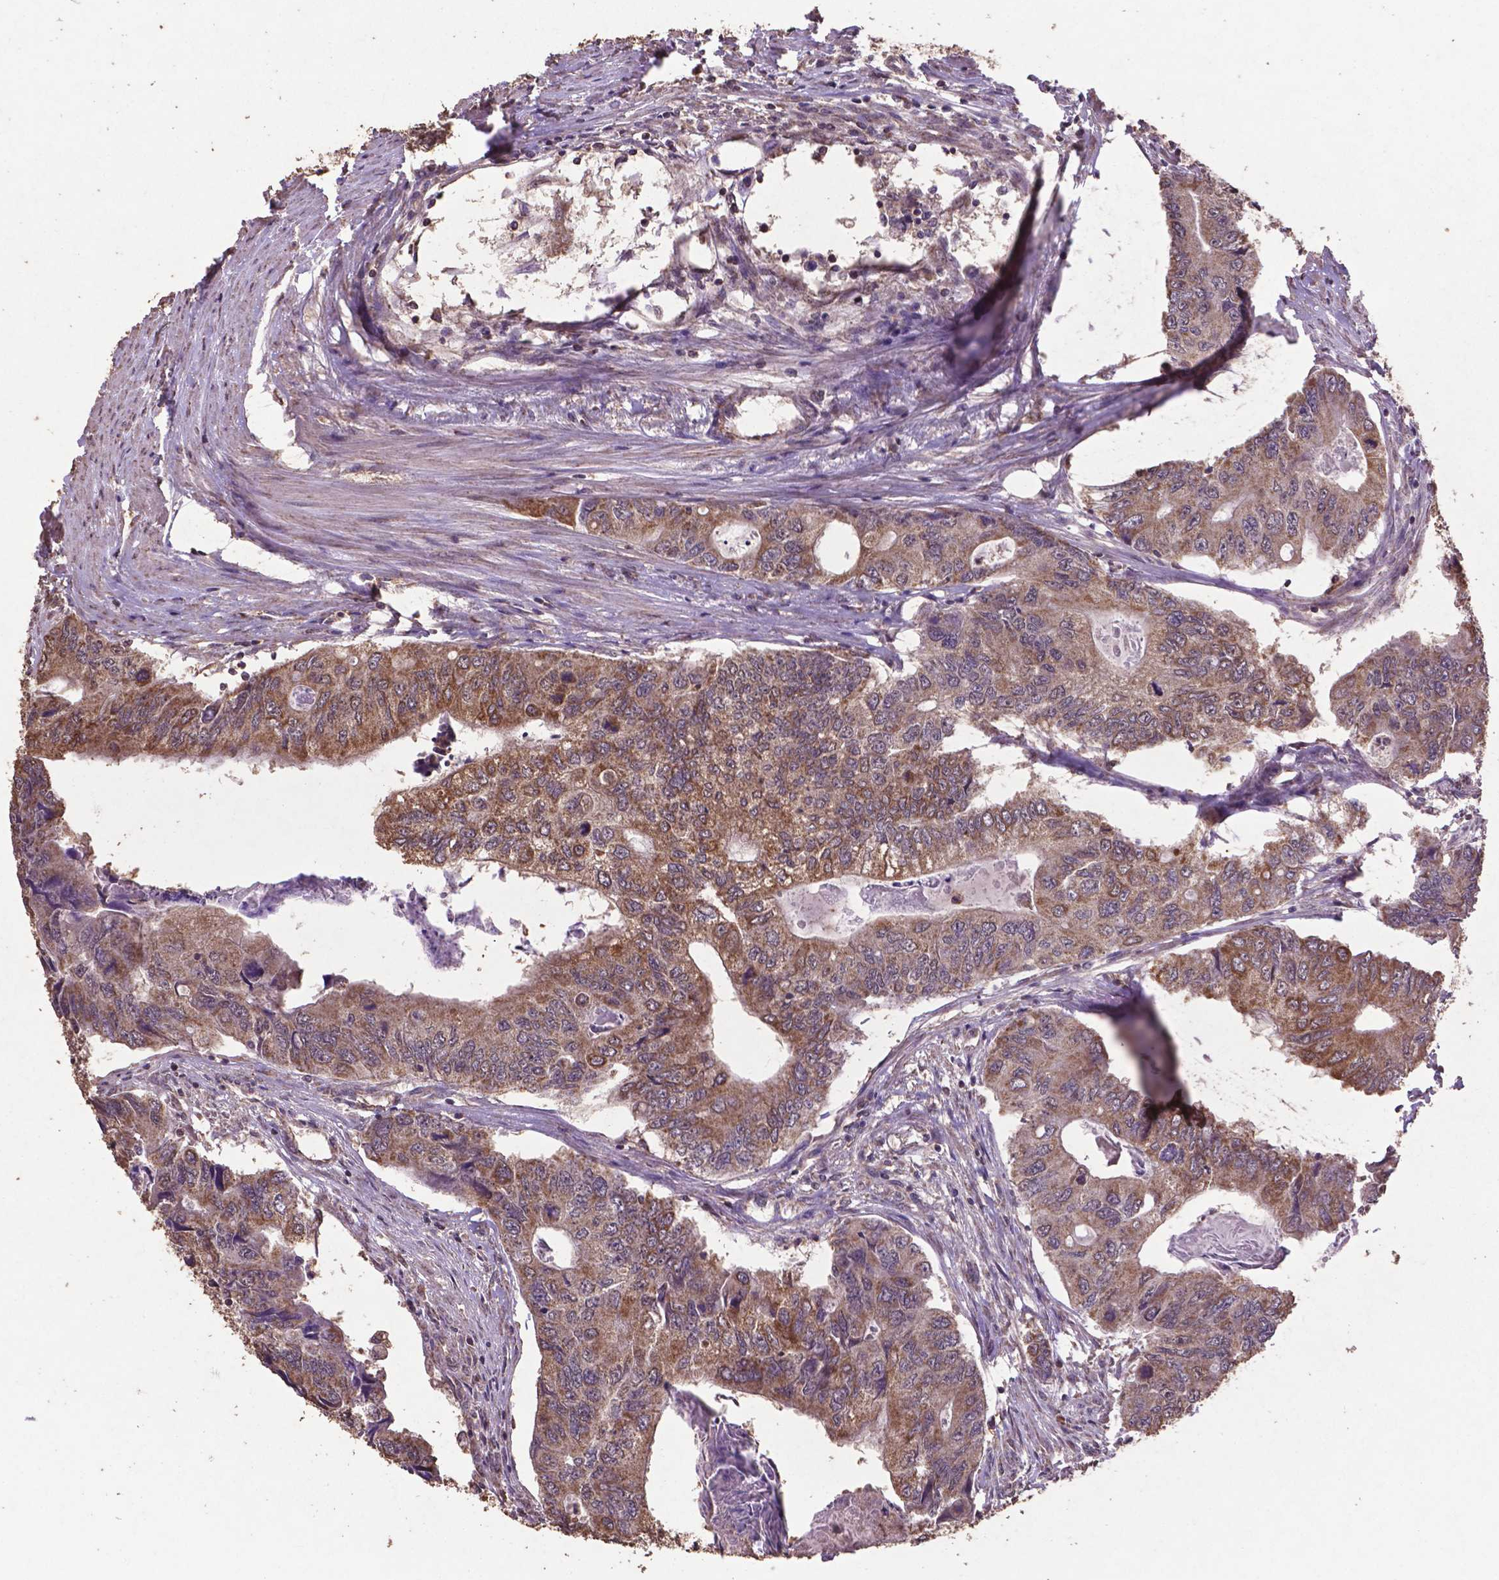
{"staining": {"intensity": "moderate", "quantity": ">75%", "location": "nuclear"}, "tissue": "colorectal cancer", "cell_type": "Tumor cells", "image_type": "cancer", "snomed": [{"axis": "morphology", "description": "Adenocarcinoma, NOS"}, {"axis": "topography", "description": "Colon"}], "caption": "Human colorectal cancer stained for a protein (brown) shows moderate nuclear positive expression in approximately >75% of tumor cells.", "gene": "DCAF1", "patient": {"sex": "male", "age": 53}}